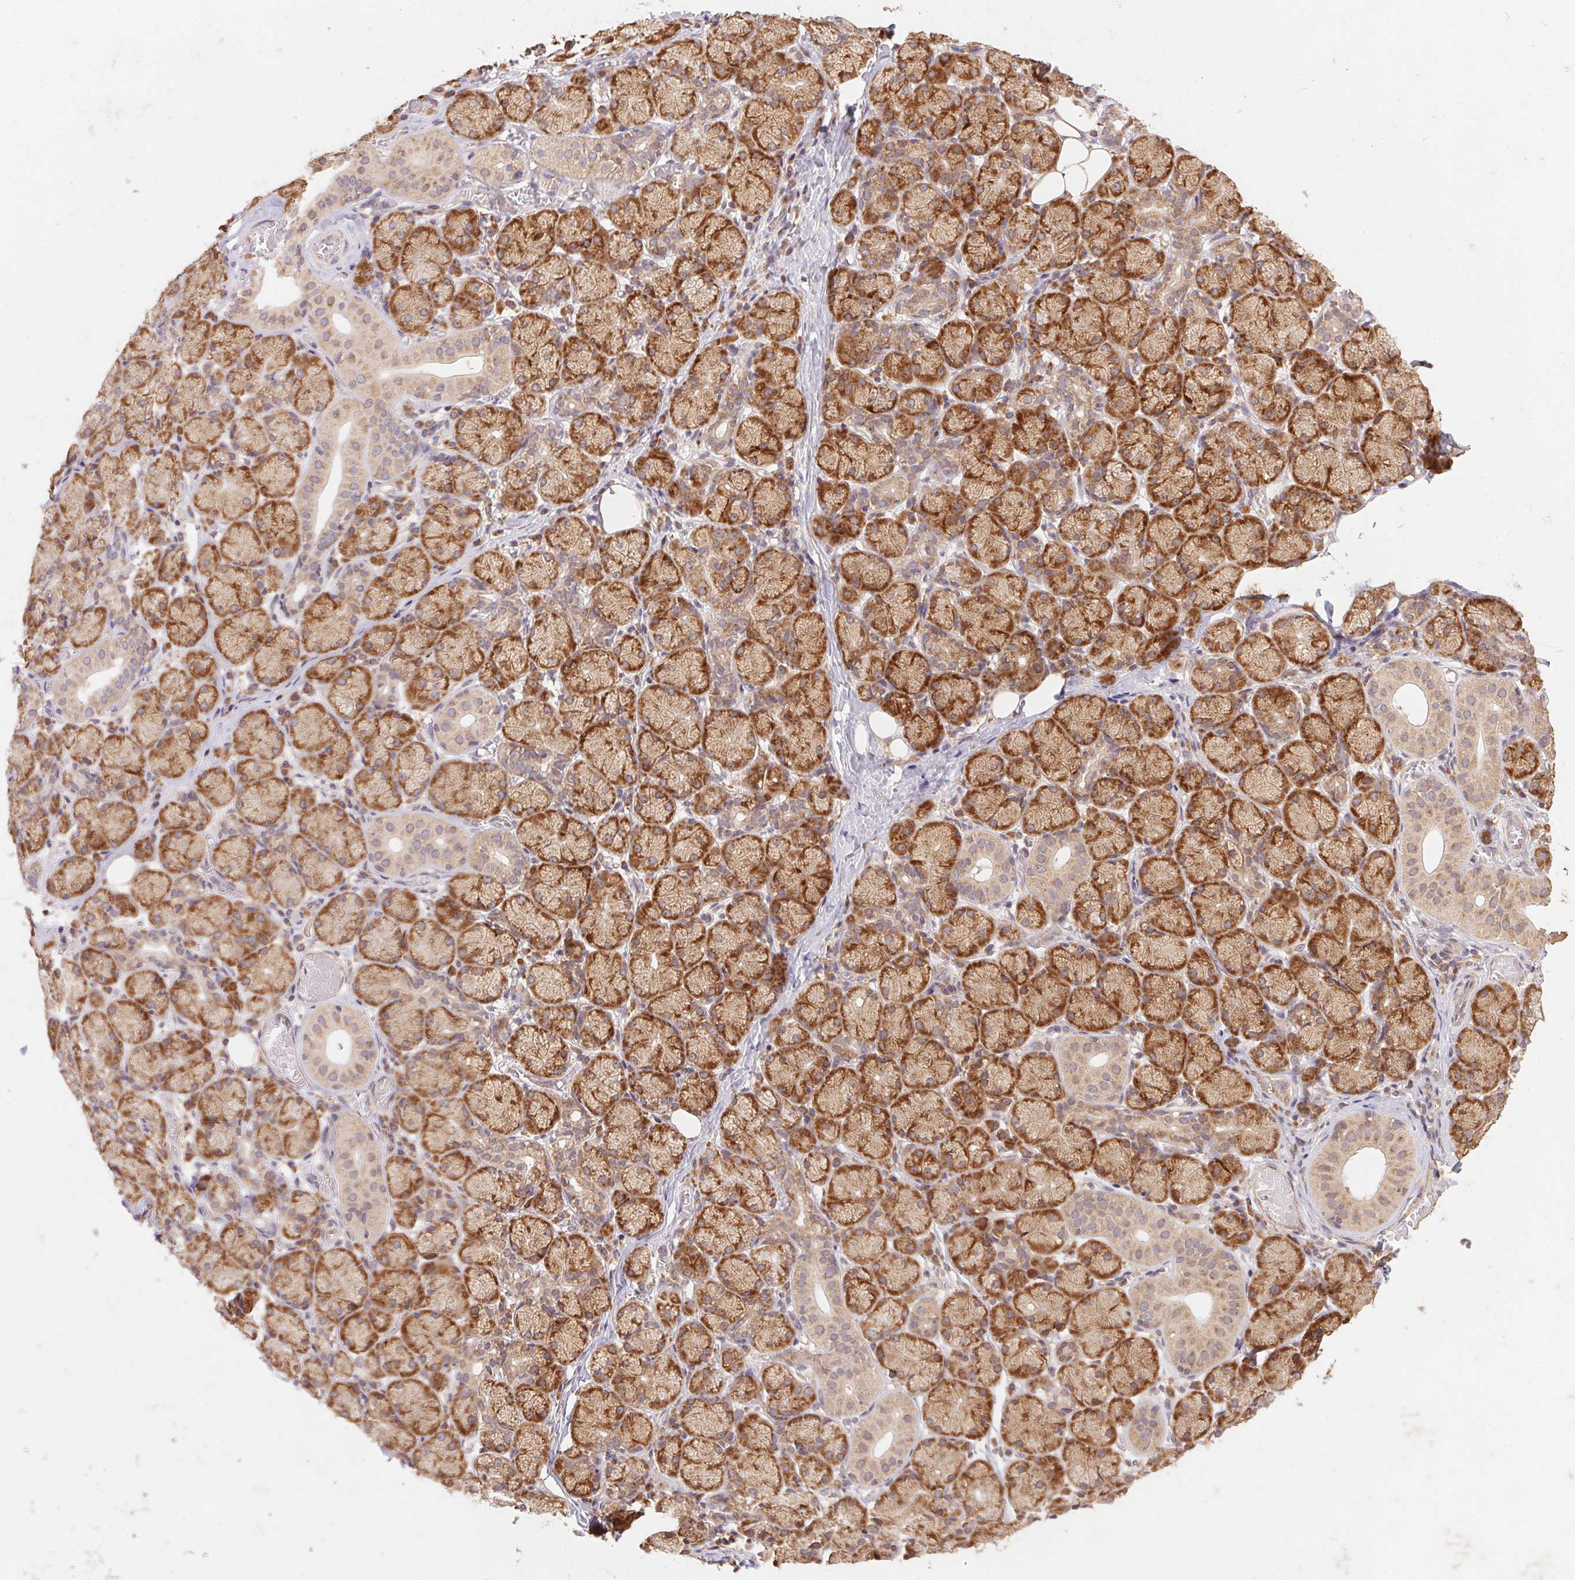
{"staining": {"intensity": "strong", "quantity": ">75%", "location": "cytoplasmic/membranous"}, "tissue": "salivary gland", "cell_type": "Glandular cells", "image_type": "normal", "snomed": [{"axis": "morphology", "description": "Normal tissue, NOS"}, {"axis": "topography", "description": "Salivary gland"}, {"axis": "topography", "description": "Peripheral nerve tissue"}], "caption": "The histopathology image displays staining of unremarkable salivary gland, revealing strong cytoplasmic/membranous protein staining (brown color) within glandular cells. (IHC, brightfield microscopy, high magnification).", "gene": "RPL27A", "patient": {"sex": "female", "age": 24}}